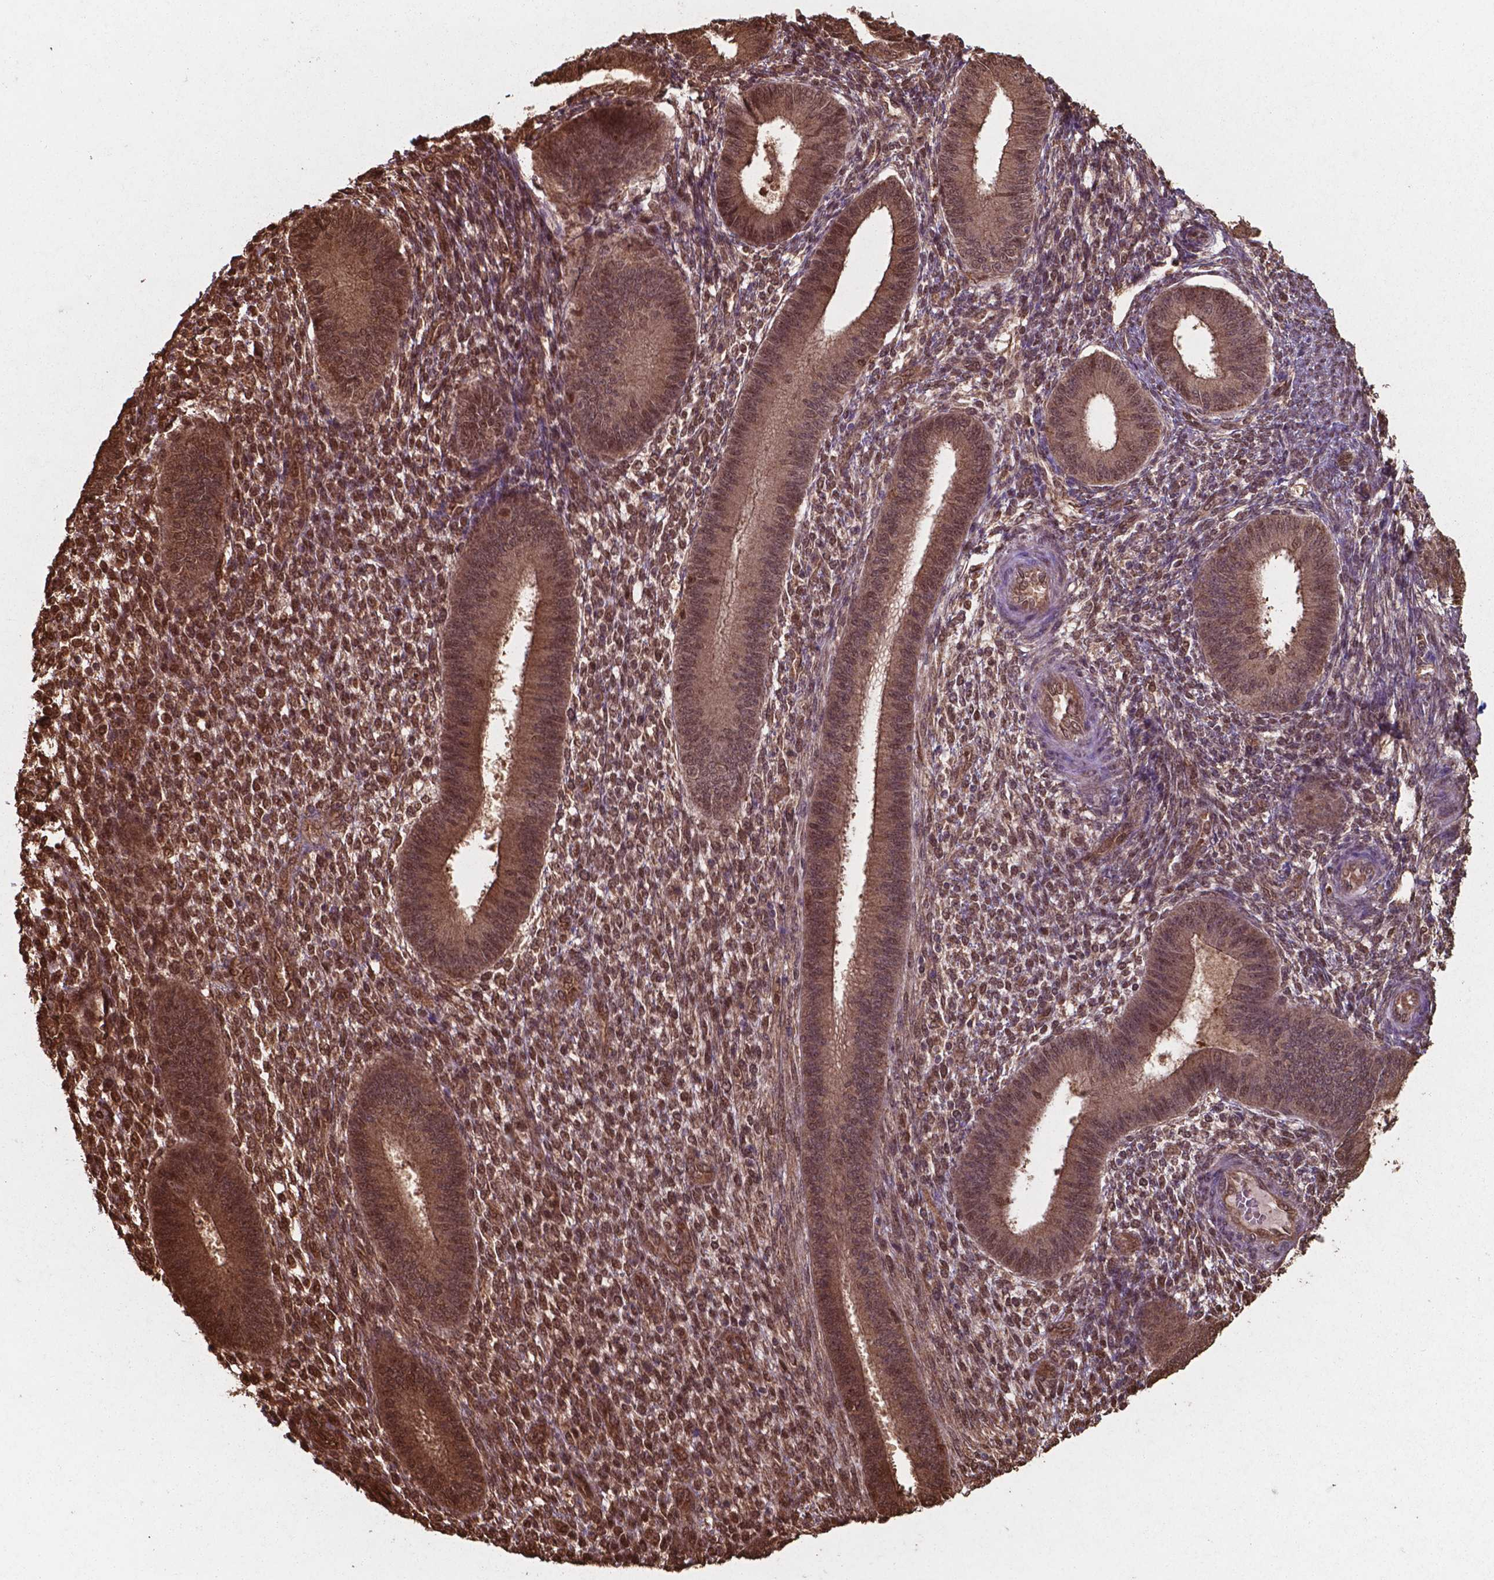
{"staining": {"intensity": "moderate", "quantity": ">75%", "location": "nuclear"}, "tissue": "endometrium", "cell_type": "Cells in endometrial stroma", "image_type": "normal", "snomed": [{"axis": "morphology", "description": "Normal tissue, NOS"}, {"axis": "topography", "description": "Endometrium"}], "caption": "Benign endometrium demonstrates moderate nuclear positivity in approximately >75% of cells in endometrial stroma, visualized by immunohistochemistry.", "gene": "CHP2", "patient": {"sex": "female", "age": 39}}